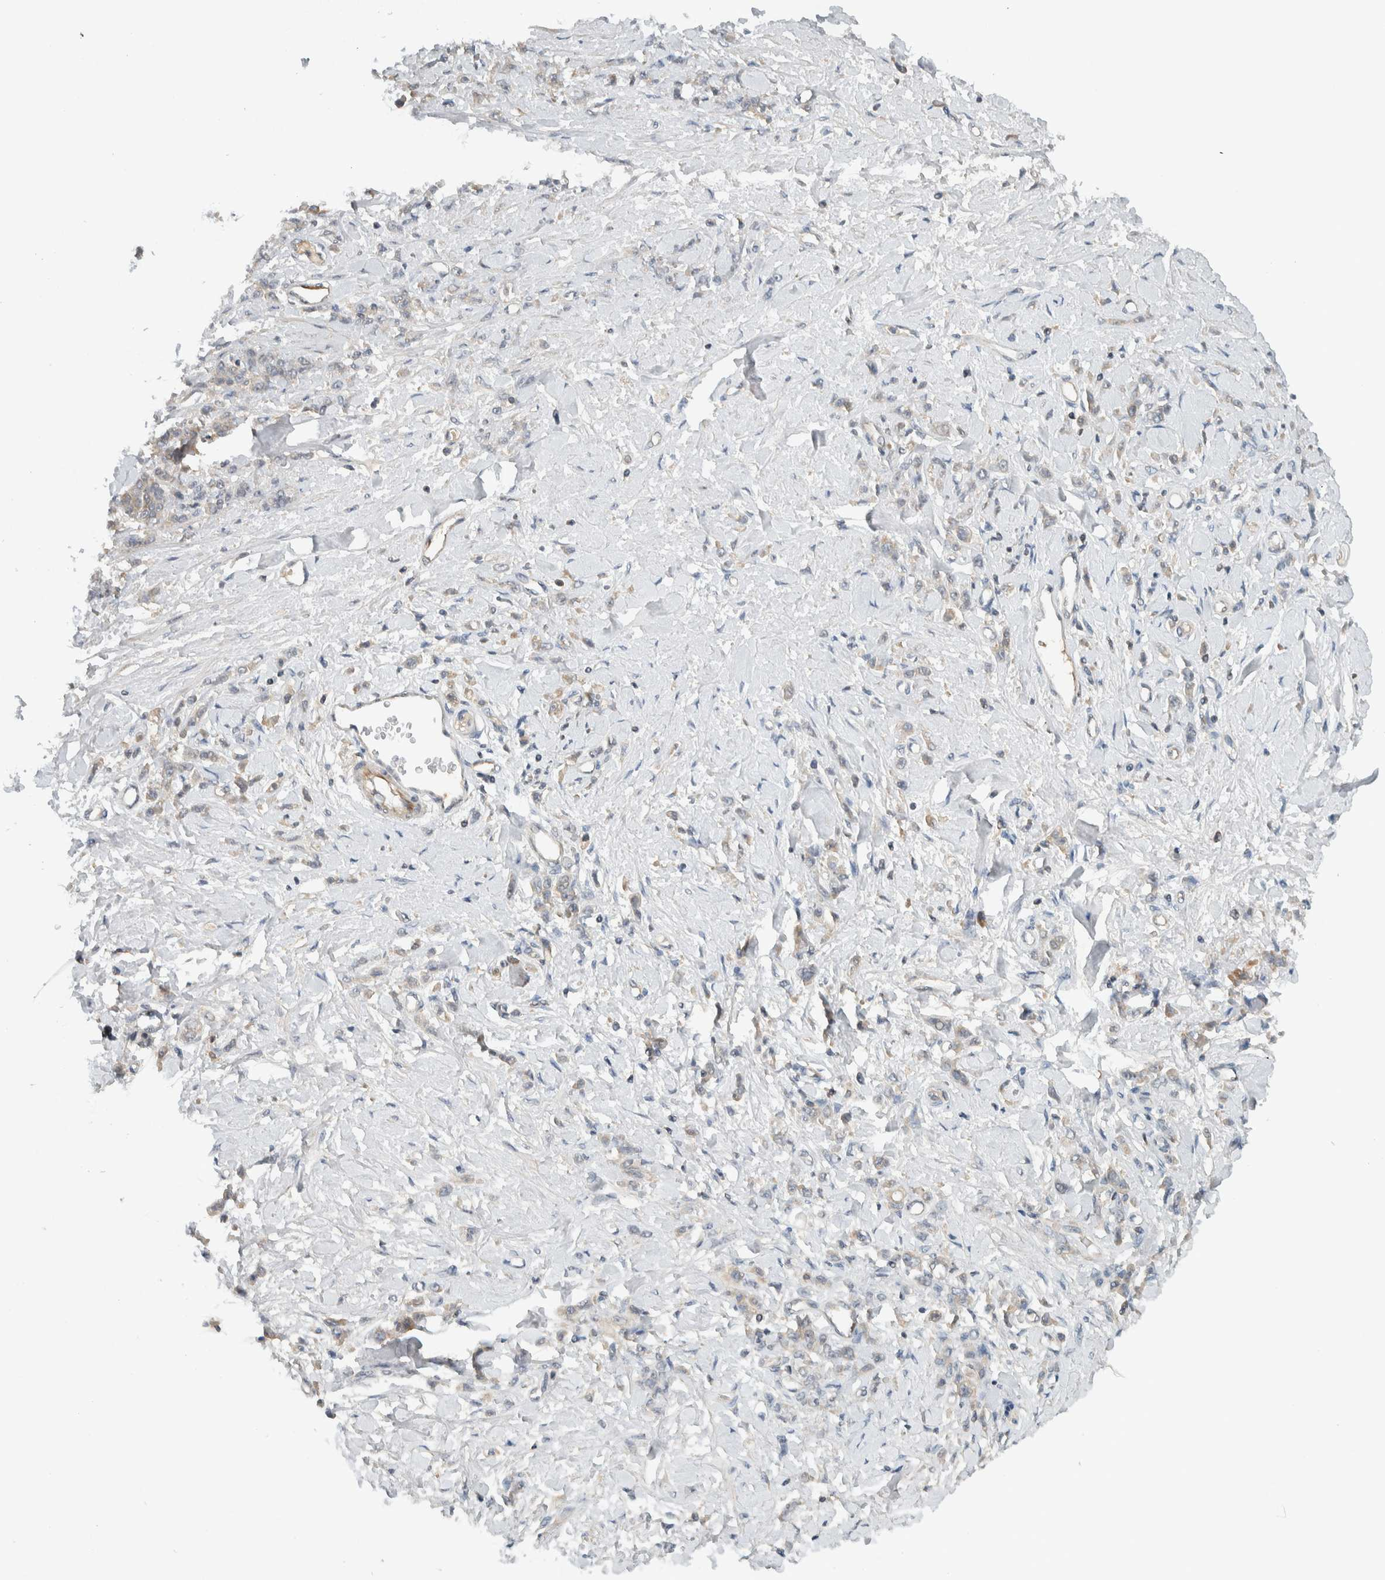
{"staining": {"intensity": "weak", "quantity": "<25%", "location": "cytoplasmic/membranous"}, "tissue": "stomach cancer", "cell_type": "Tumor cells", "image_type": "cancer", "snomed": [{"axis": "morphology", "description": "Normal tissue, NOS"}, {"axis": "morphology", "description": "Adenocarcinoma, NOS"}, {"axis": "topography", "description": "Stomach"}], "caption": "The immunohistochemistry (IHC) photomicrograph has no significant staining in tumor cells of stomach cancer (adenocarcinoma) tissue.", "gene": "ARMC7", "patient": {"sex": "male", "age": 82}}